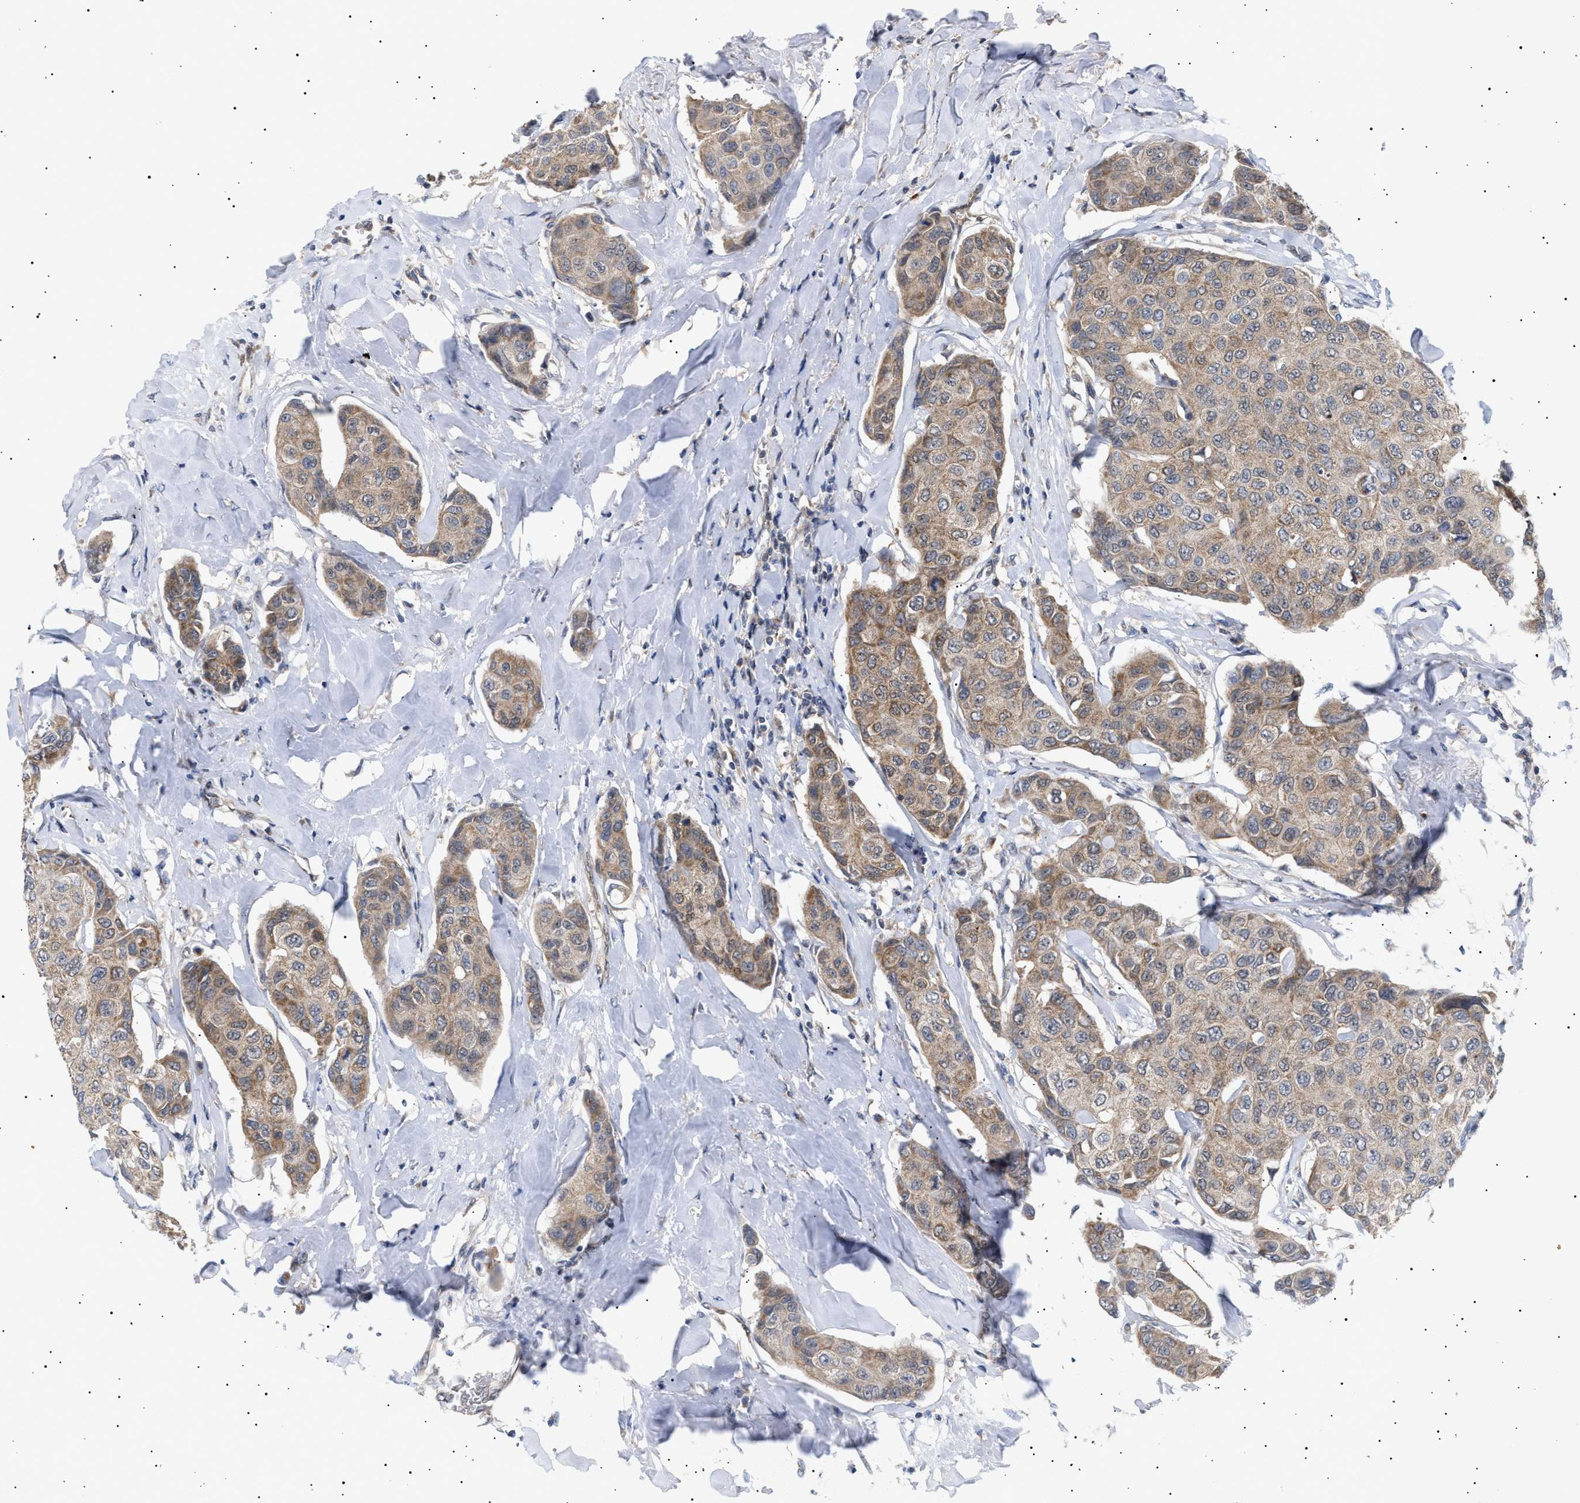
{"staining": {"intensity": "moderate", "quantity": "25%-75%", "location": "cytoplasmic/membranous"}, "tissue": "breast cancer", "cell_type": "Tumor cells", "image_type": "cancer", "snomed": [{"axis": "morphology", "description": "Duct carcinoma"}, {"axis": "topography", "description": "Breast"}], "caption": "Immunohistochemistry image of neoplastic tissue: human breast cancer (infiltrating ductal carcinoma) stained using immunohistochemistry exhibits medium levels of moderate protein expression localized specifically in the cytoplasmic/membranous of tumor cells, appearing as a cytoplasmic/membranous brown color.", "gene": "SIRT5", "patient": {"sex": "female", "age": 80}}